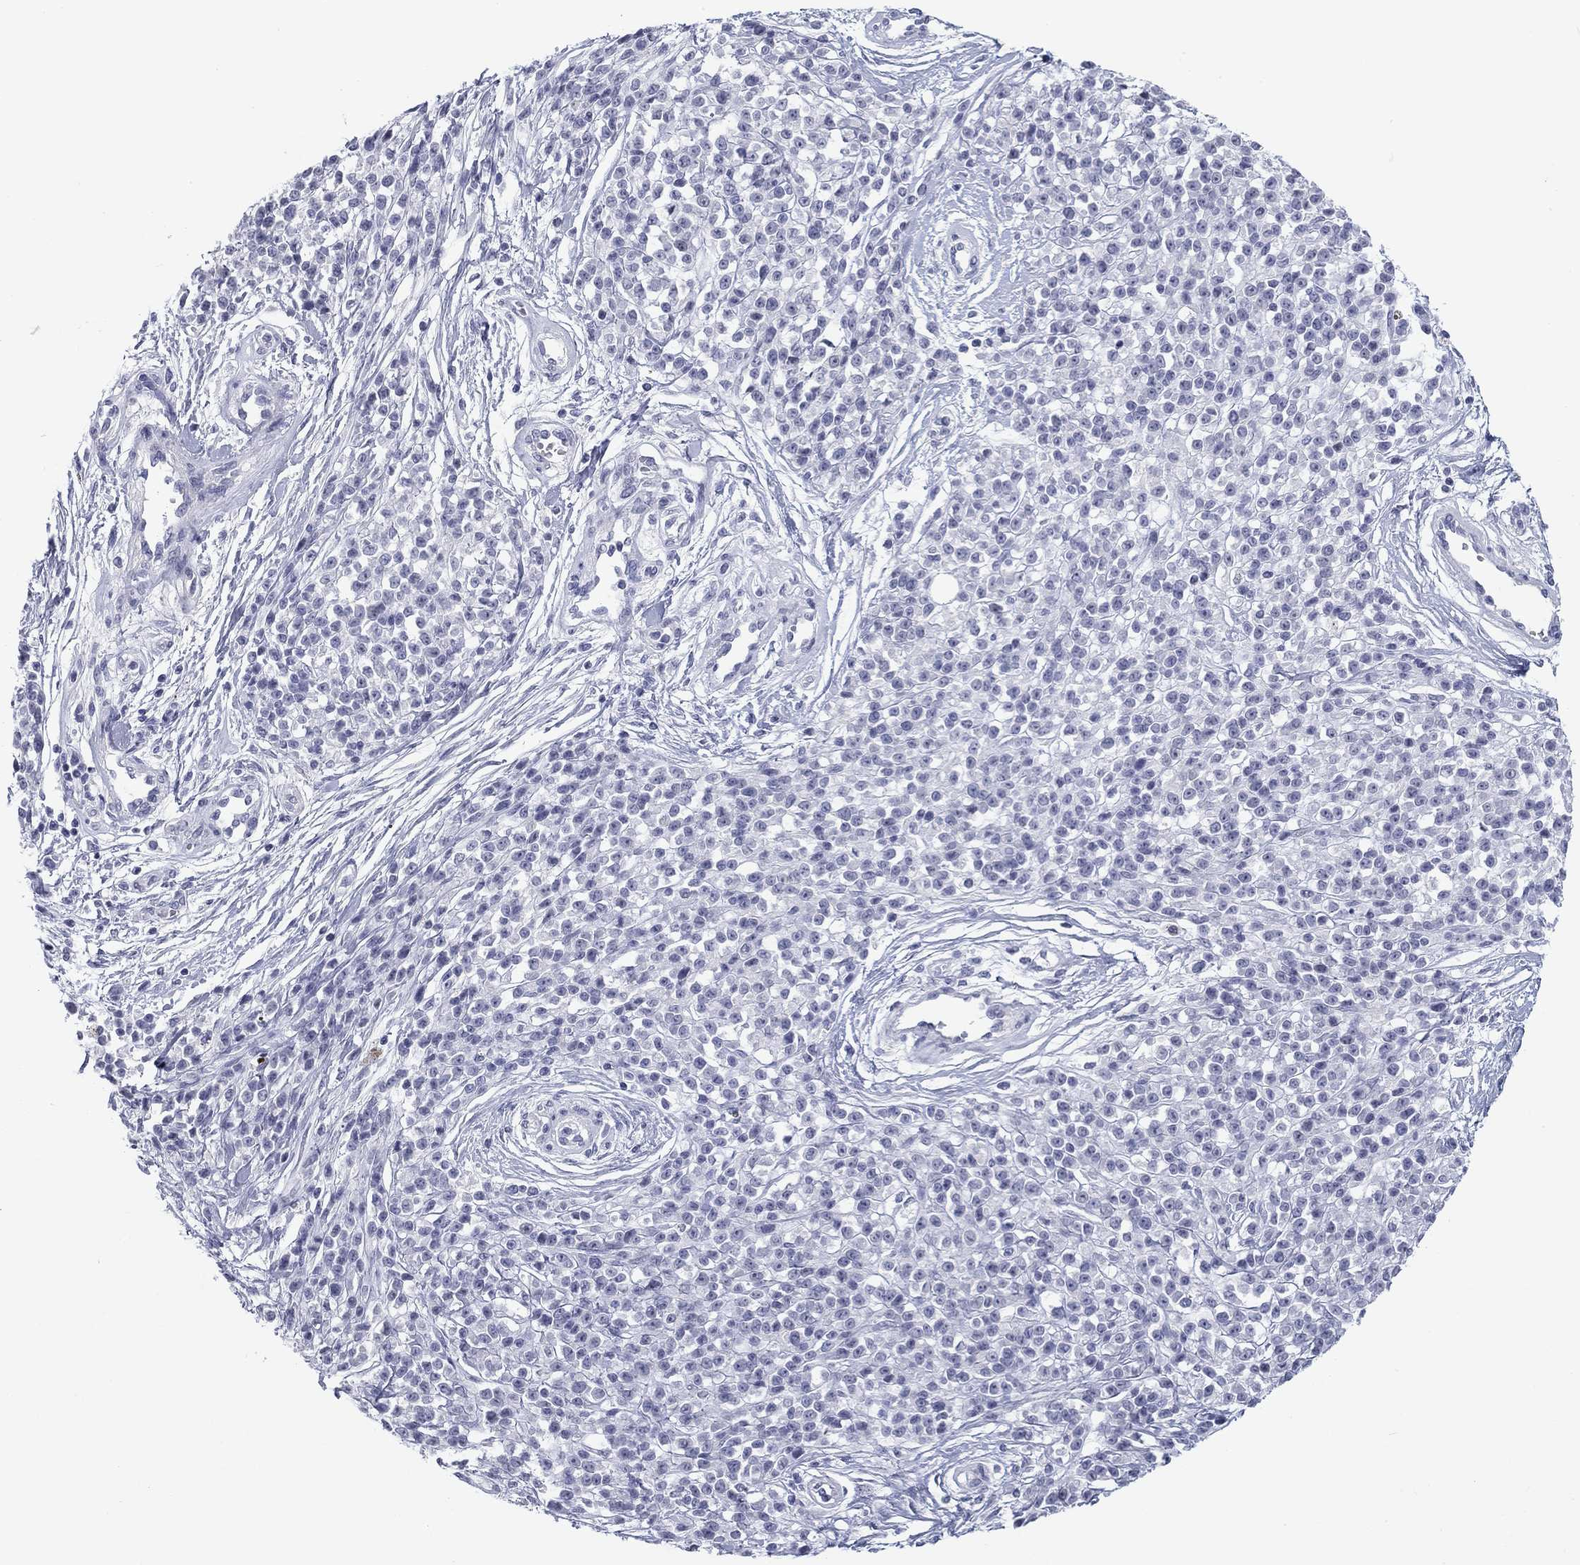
{"staining": {"intensity": "negative", "quantity": "none", "location": "none"}, "tissue": "melanoma", "cell_type": "Tumor cells", "image_type": "cancer", "snomed": [{"axis": "morphology", "description": "Malignant melanoma, NOS"}, {"axis": "topography", "description": "Skin"}, {"axis": "topography", "description": "Skin of trunk"}], "caption": "The image displays no significant positivity in tumor cells of melanoma.", "gene": "PRPH", "patient": {"sex": "male", "age": 74}}